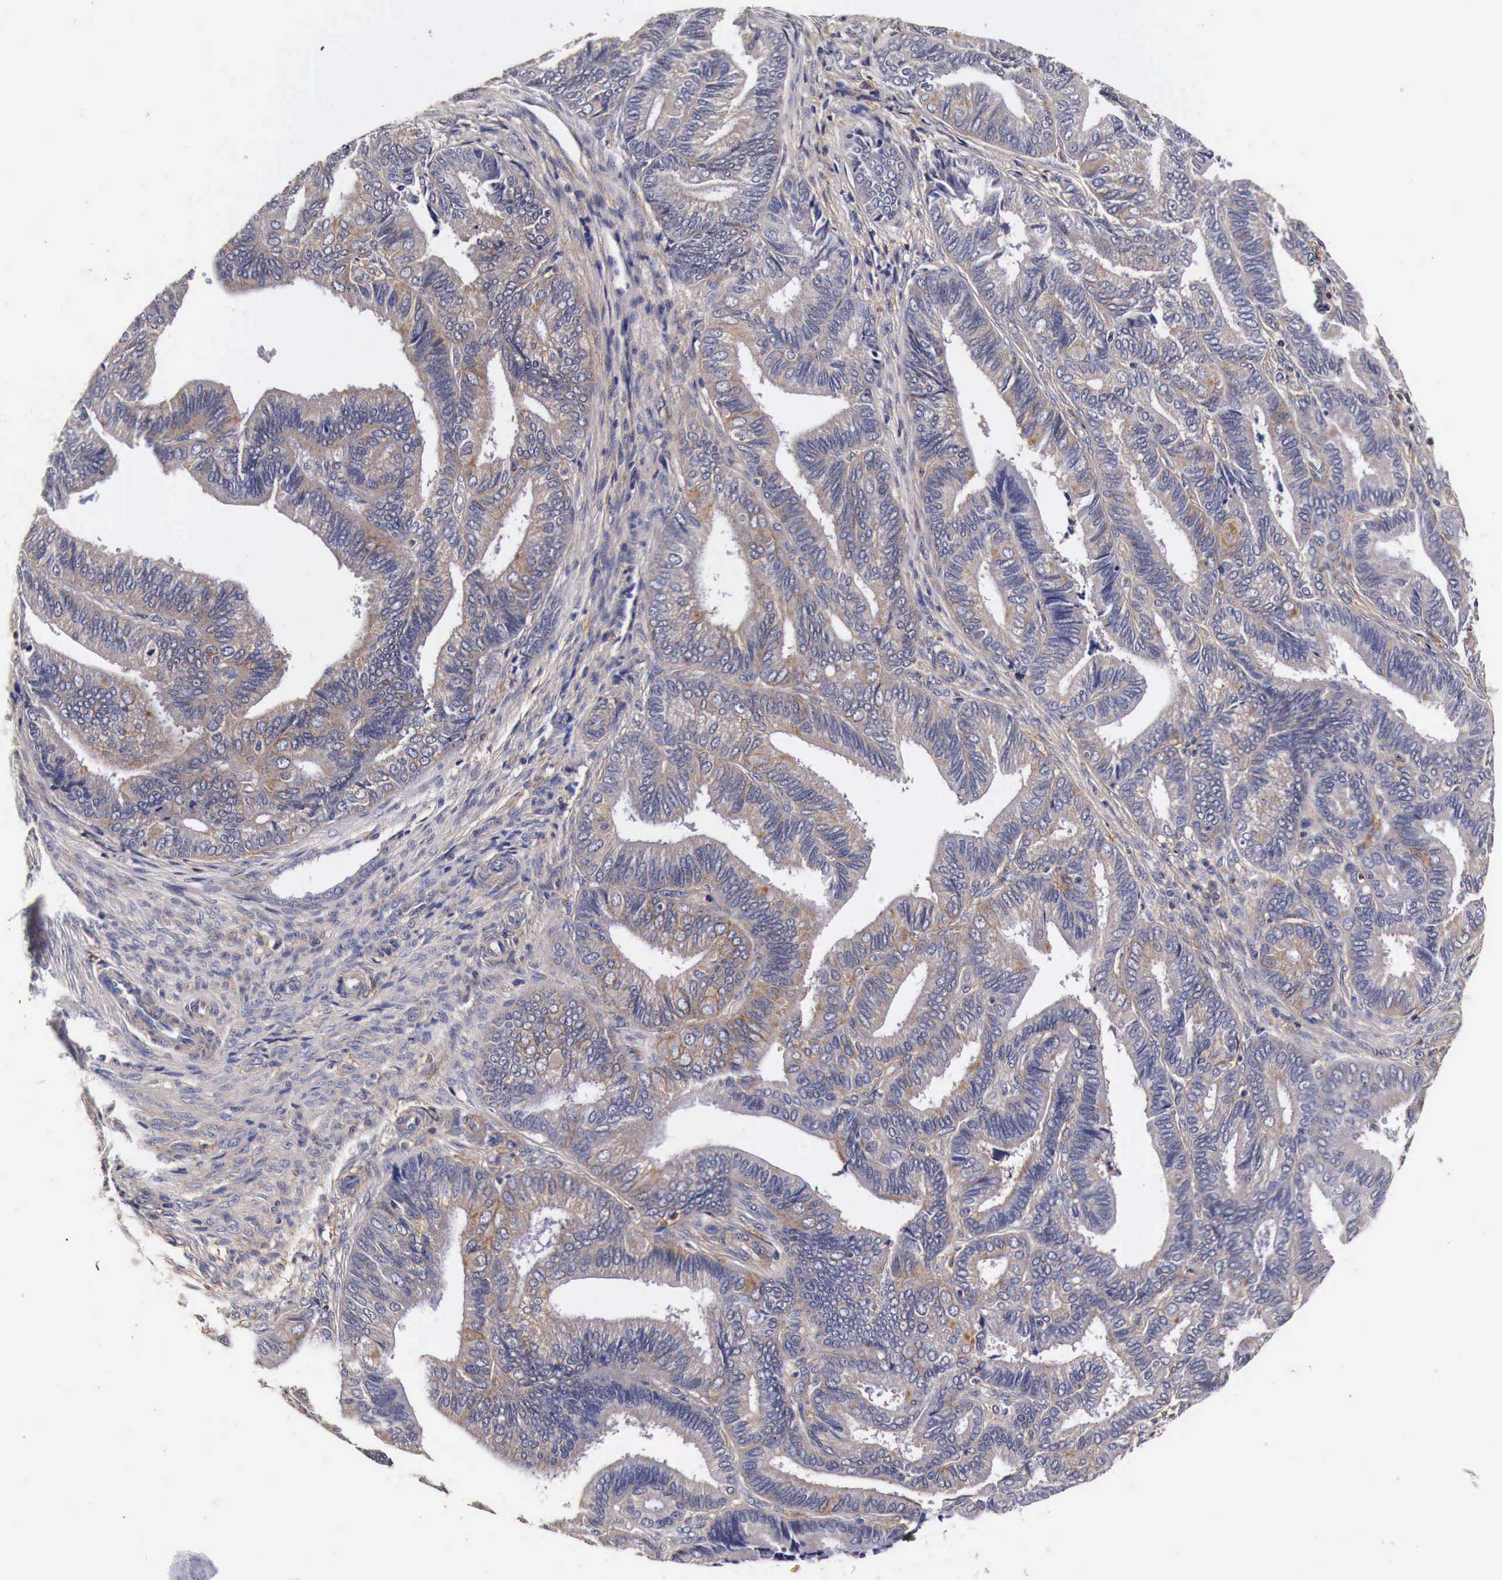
{"staining": {"intensity": "weak", "quantity": ">75%", "location": "cytoplasmic/membranous"}, "tissue": "endometrial cancer", "cell_type": "Tumor cells", "image_type": "cancer", "snomed": [{"axis": "morphology", "description": "Adenocarcinoma, NOS"}, {"axis": "topography", "description": "Endometrium"}], "caption": "IHC (DAB (3,3'-diaminobenzidine)) staining of human endometrial adenocarcinoma demonstrates weak cytoplasmic/membranous protein expression in about >75% of tumor cells. (brown staining indicates protein expression, while blue staining denotes nuclei).", "gene": "RP2", "patient": {"sex": "female", "age": 63}}